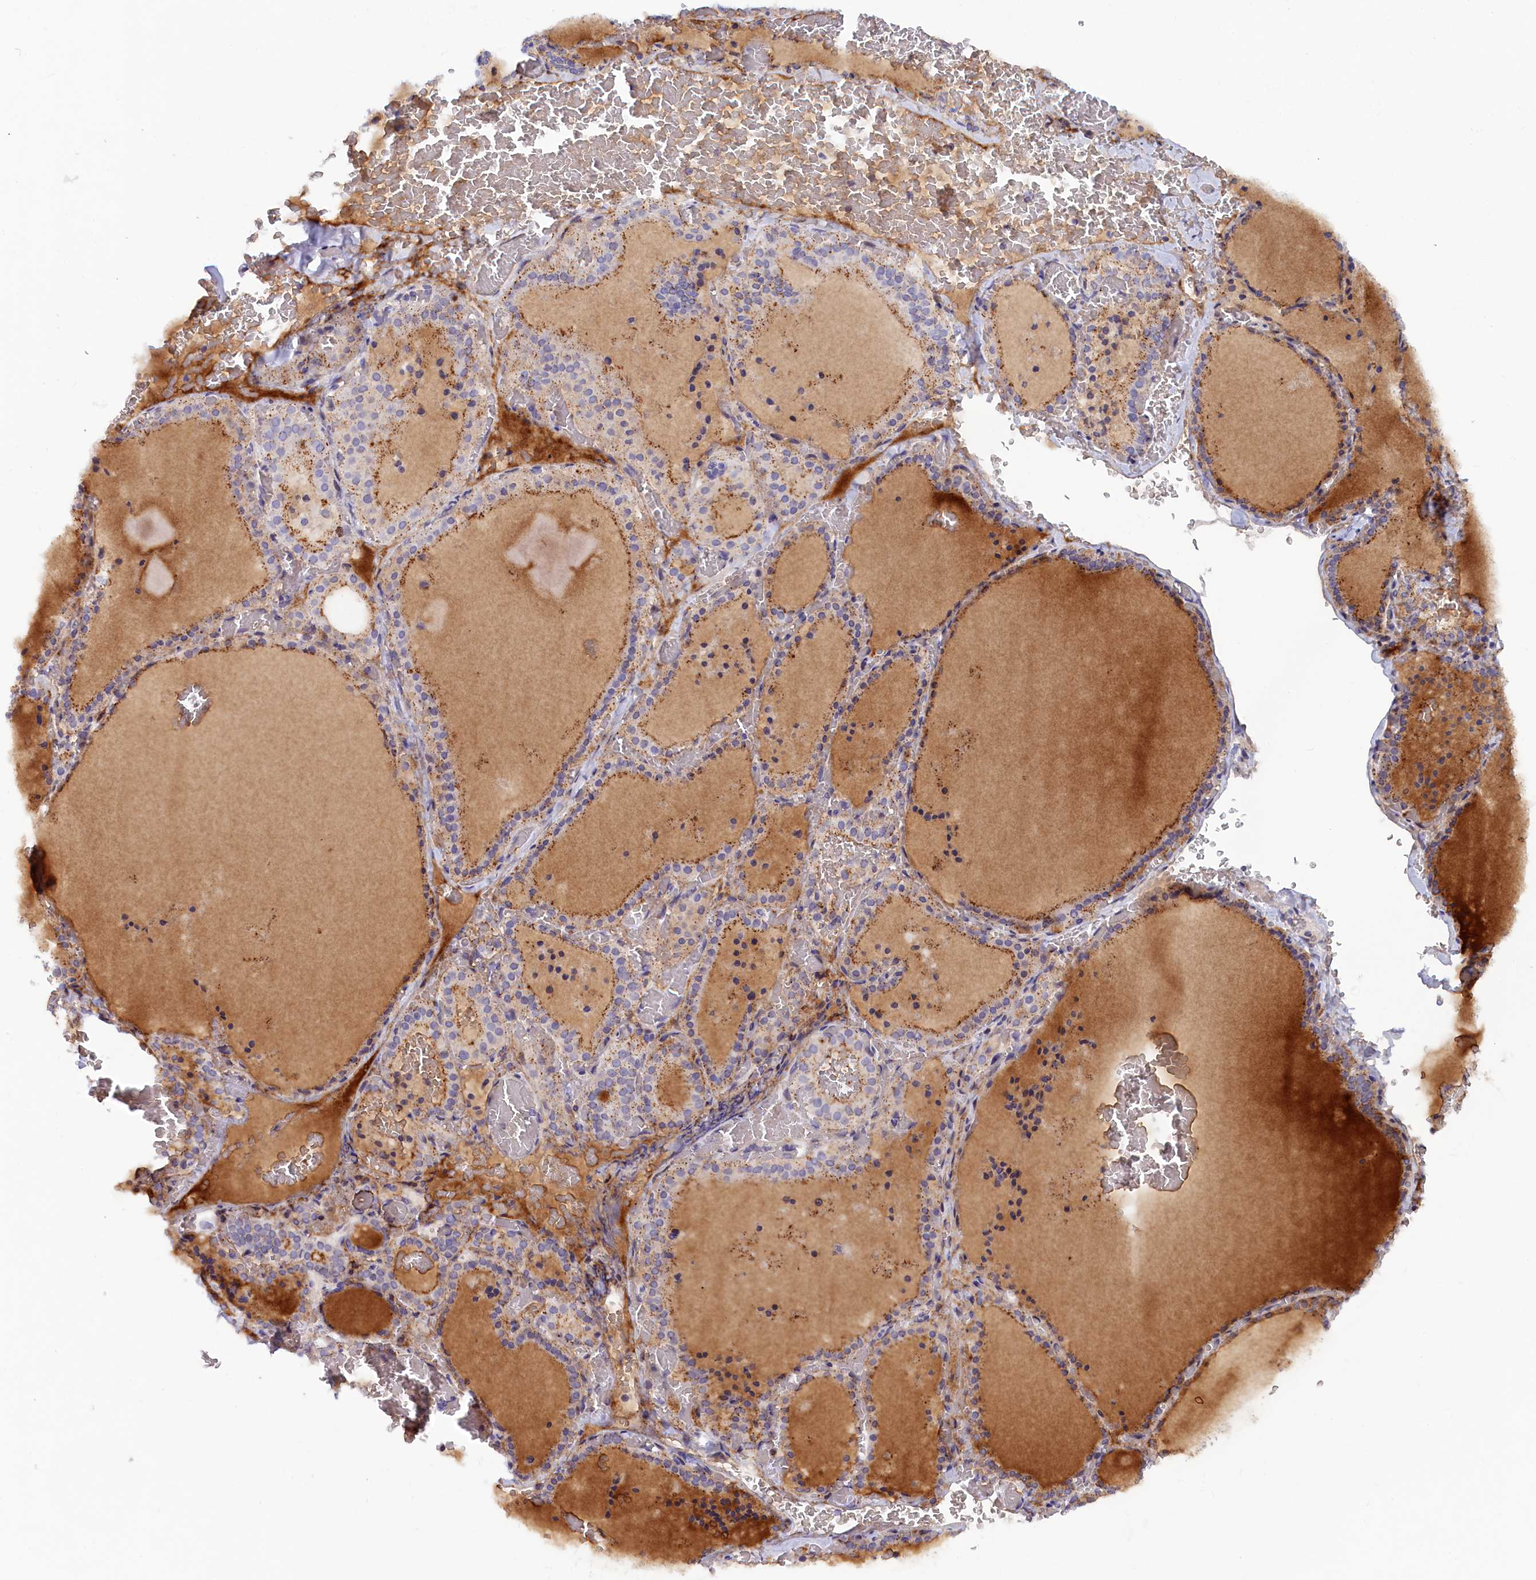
{"staining": {"intensity": "moderate", "quantity": ">75%", "location": "cytoplasmic/membranous"}, "tissue": "thyroid gland", "cell_type": "Glandular cells", "image_type": "normal", "snomed": [{"axis": "morphology", "description": "Normal tissue, NOS"}, {"axis": "topography", "description": "Thyroid gland"}], "caption": "DAB immunohistochemical staining of normal human thyroid gland reveals moderate cytoplasmic/membranous protein positivity in approximately >75% of glandular cells. (IHC, brightfield microscopy, high magnification).", "gene": "HYKK", "patient": {"sex": "female", "age": 39}}